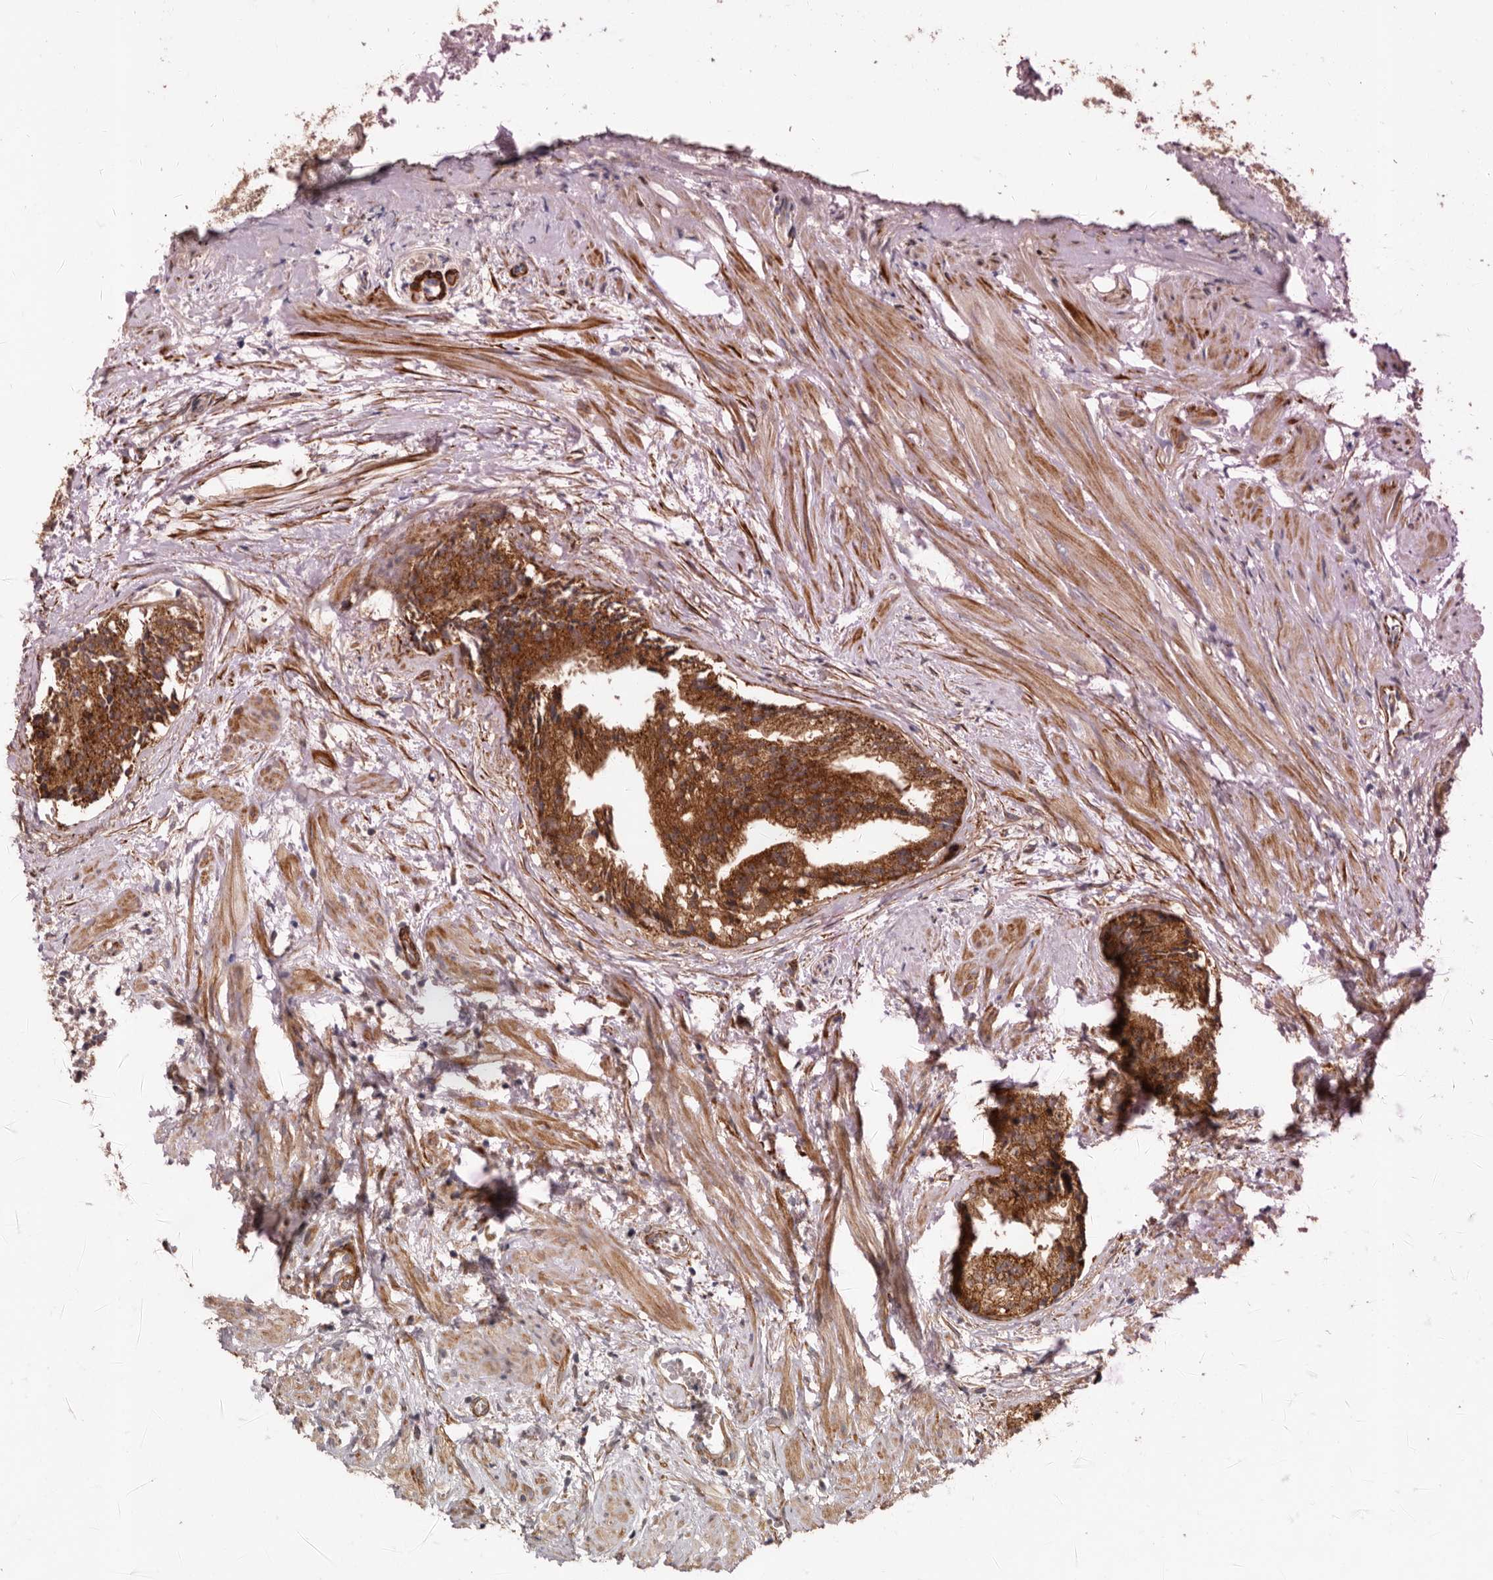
{"staining": {"intensity": "strong", "quantity": ">75%", "location": "cytoplasmic/membranous"}, "tissue": "prostate cancer", "cell_type": "Tumor cells", "image_type": "cancer", "snomed": [{"axis": "morphology", "description": "Adenocarcinoma, Low grade"}, {"axis": "topography", "description": "Prostate"}], "caption": "IHC image of prostate cancer (adenocarcinoma (low-grade)) stained for a protein (brown), which reveals high levels of strong cytoplasmic/membranous staining in about >75% of tumor cells.", "gene": "PROKR1", "patient": {"sex": "male", "age": 88}}